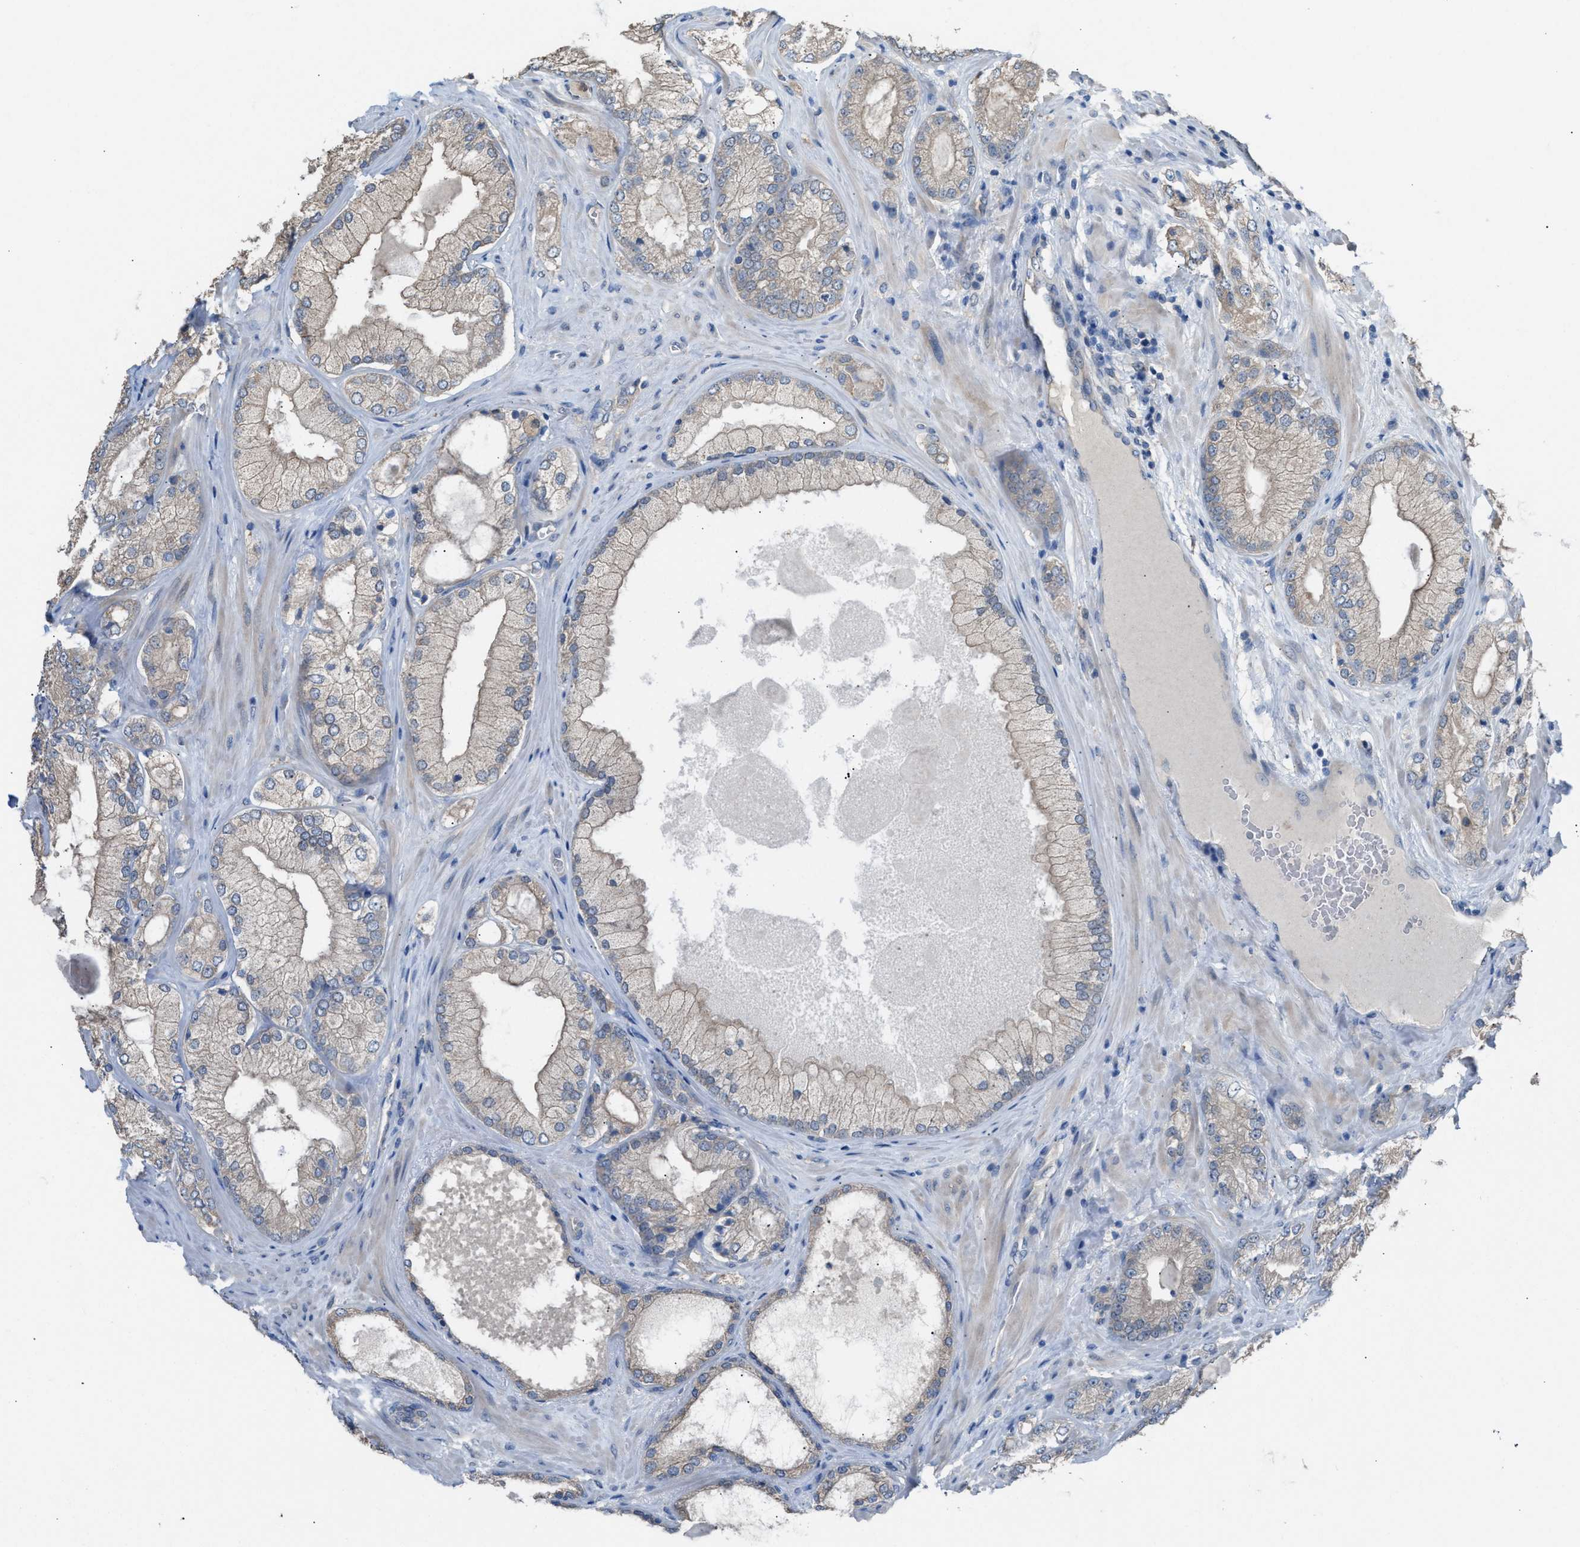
{"staining": {"intensity": "negative", "quantity": "none", "location": "none"}, "tissue": "prostate cancer", "cell_type": "Tumor cells", "image_type": "cancer", "snomed": [{"axis": "morphology", "description": "Adenocarcinoma, Low grade"}, {"axis": "topography", "description": "Prostate"}], "caption": "Tumor cells are negative for protein expression in human prostate cancer (low-grade adenocarcinoma).", "gene": "NQO2", "patient": {"sex": "male", "age": 65}}